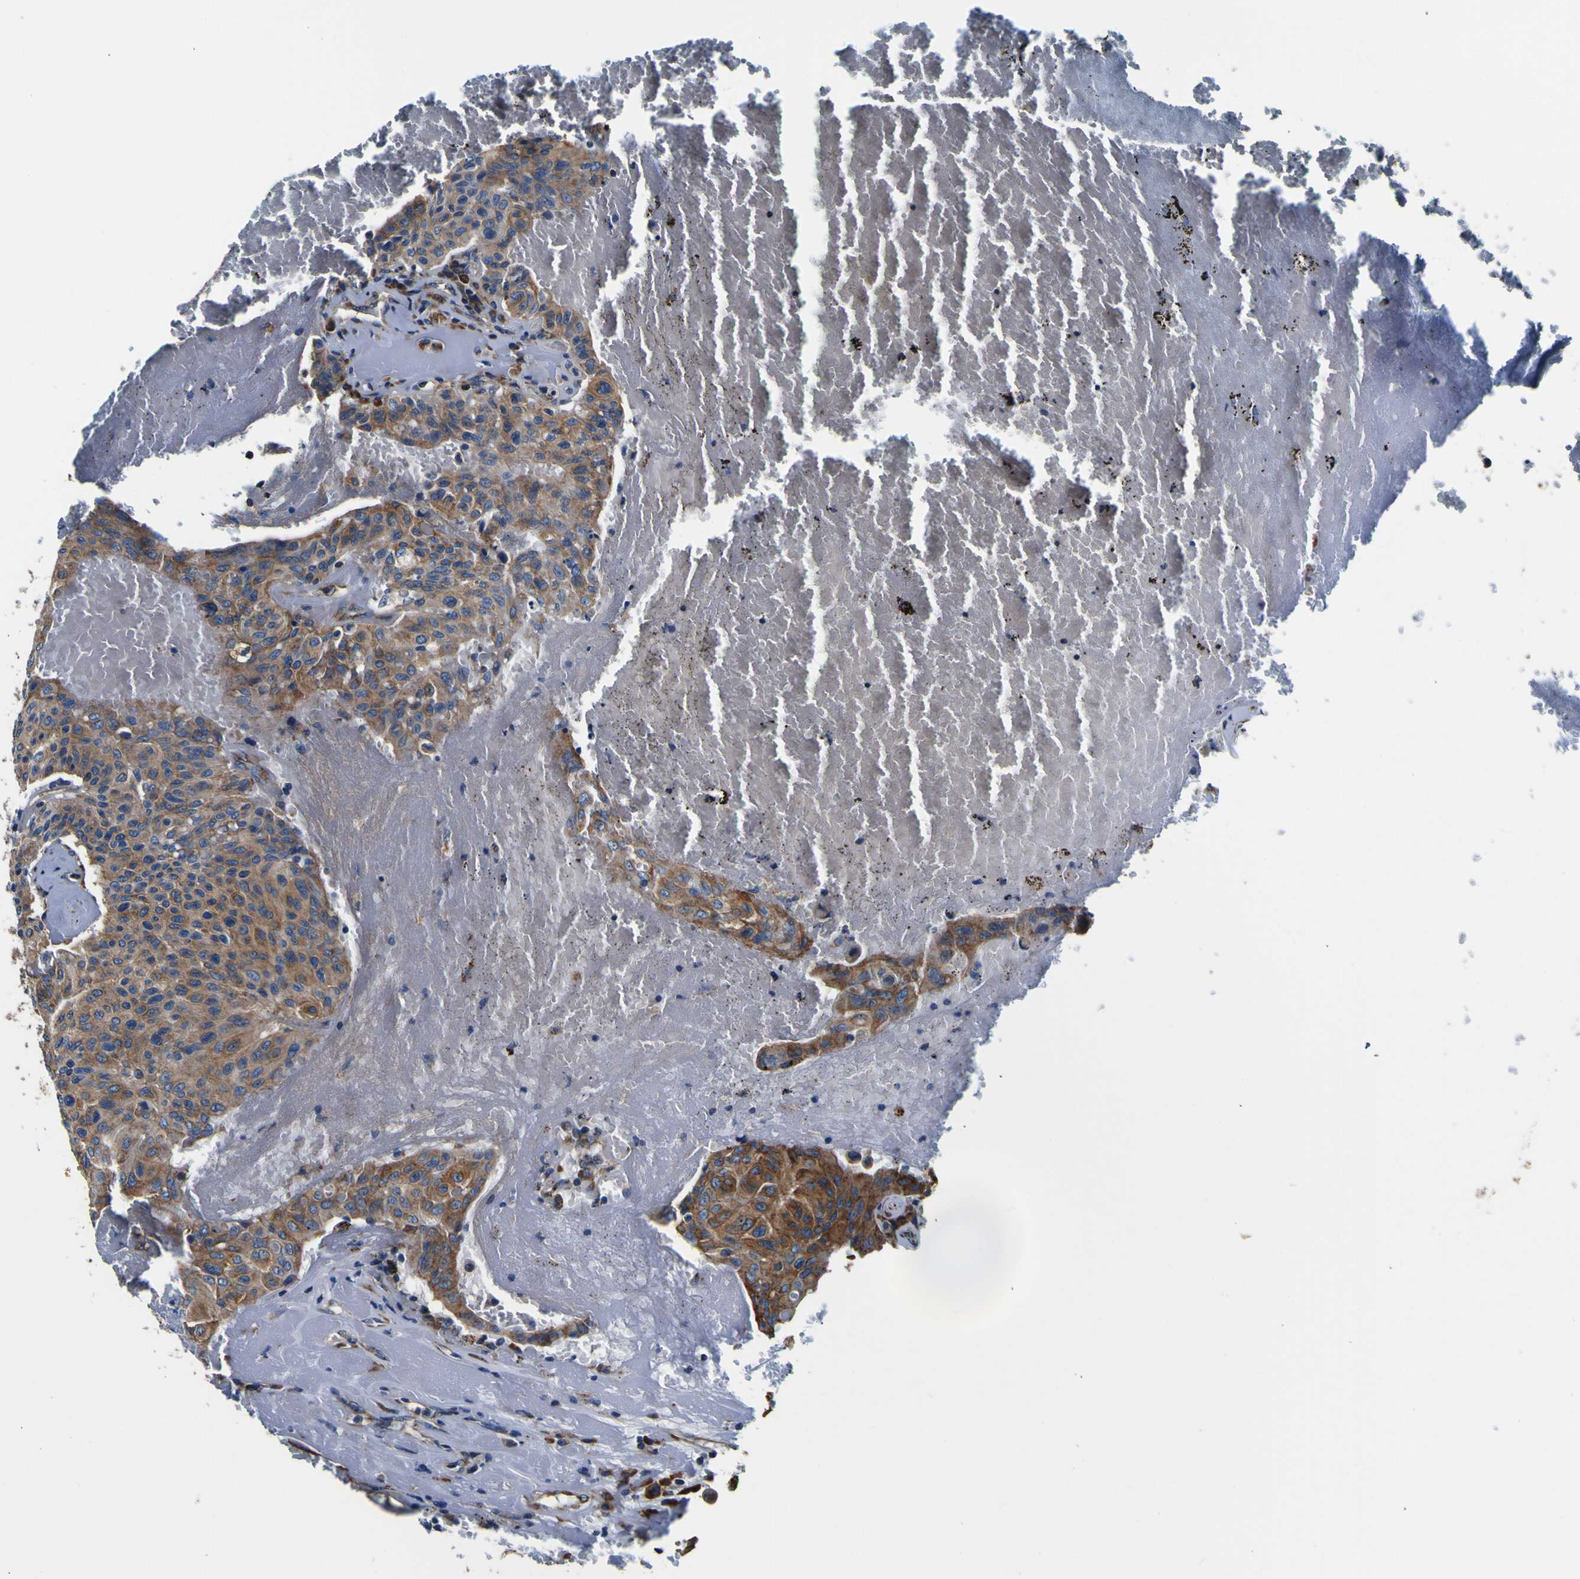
{"staining": {"intensity": "moderate", "quantity": ">75%", "location": "cytoplasmic/membranous"}, "tissue": "urothelial cancer", "cell_type": "Tumor cells", "image_type": "cancer", "snomed": [{"axis": "morphology", "description": "Urothelial carcinoma, High grade"}, {"axis": "topography", "description": "Urinary bladder"}], "caption": "Urothelial cancer was stained to show a protein in brown. There is medium levels of moderate cytoplasmic/membranous positivity in approximately >75% of tumor cells.", "gene": "INPP5A", "patient": {"sex": "male", "age": 66}}